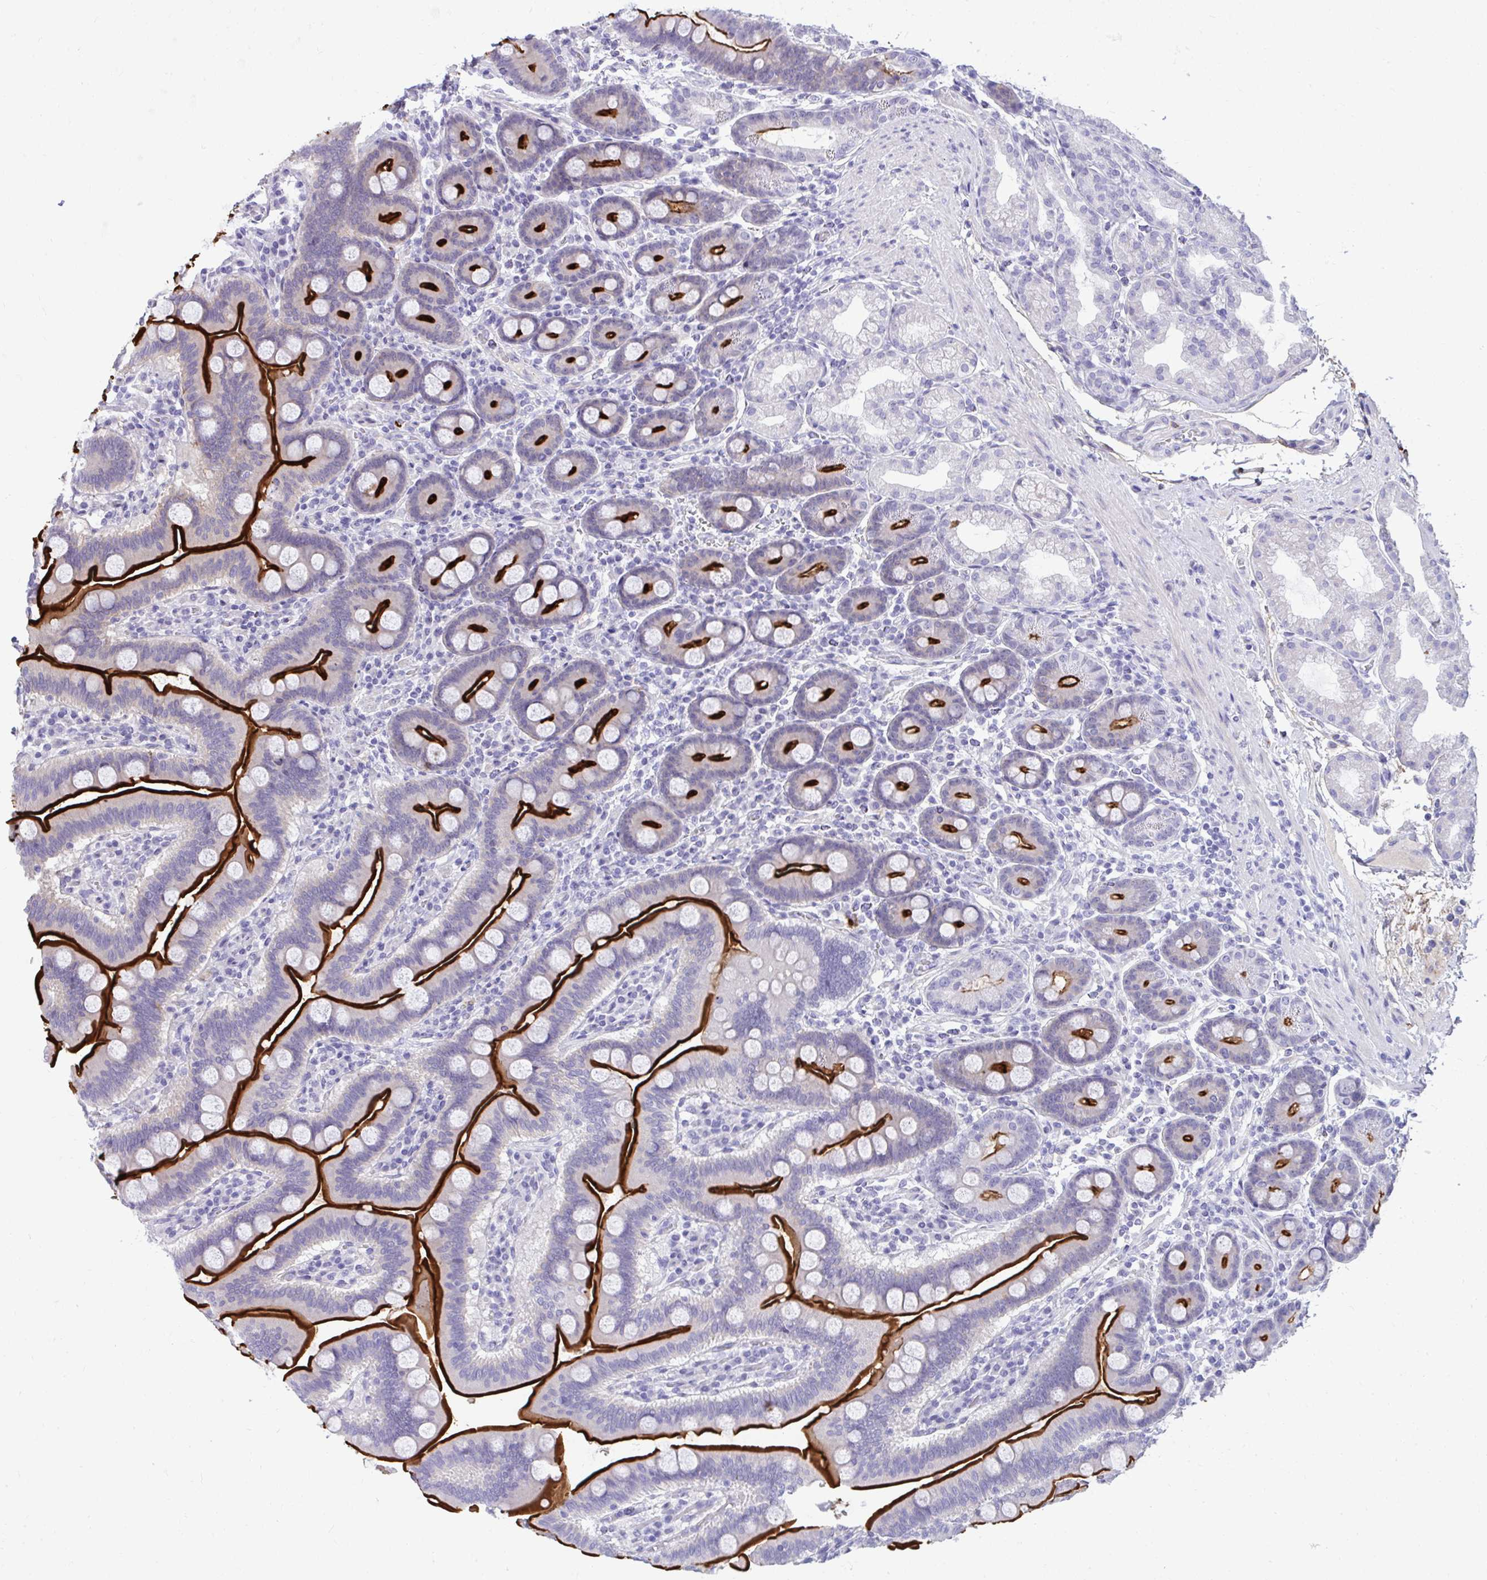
{"staining": {"intensity": "strong", "quantity": "25%-75%", "location": "cytoplasmic/membranous"}, "tissue": "duodenum", "cell_type": "Glandular cells", "image_type": "normal", "snomed": [{"axis": "morphology", "description": "Normal tissue, NOS"}, {"axis": "topography", "description": "Duodenum"}], "caption": "Protein staining shows strong cytoplasmic/membranous staining in about 25%-75% of glandular cells in benign duodenum. (DAB (3,3'-diaminobenzidine) IHC, brown staining for protein, blue staining for nuclei).", "gene": "PIGZ", "patient": {"sex": "male", "age": 59}}